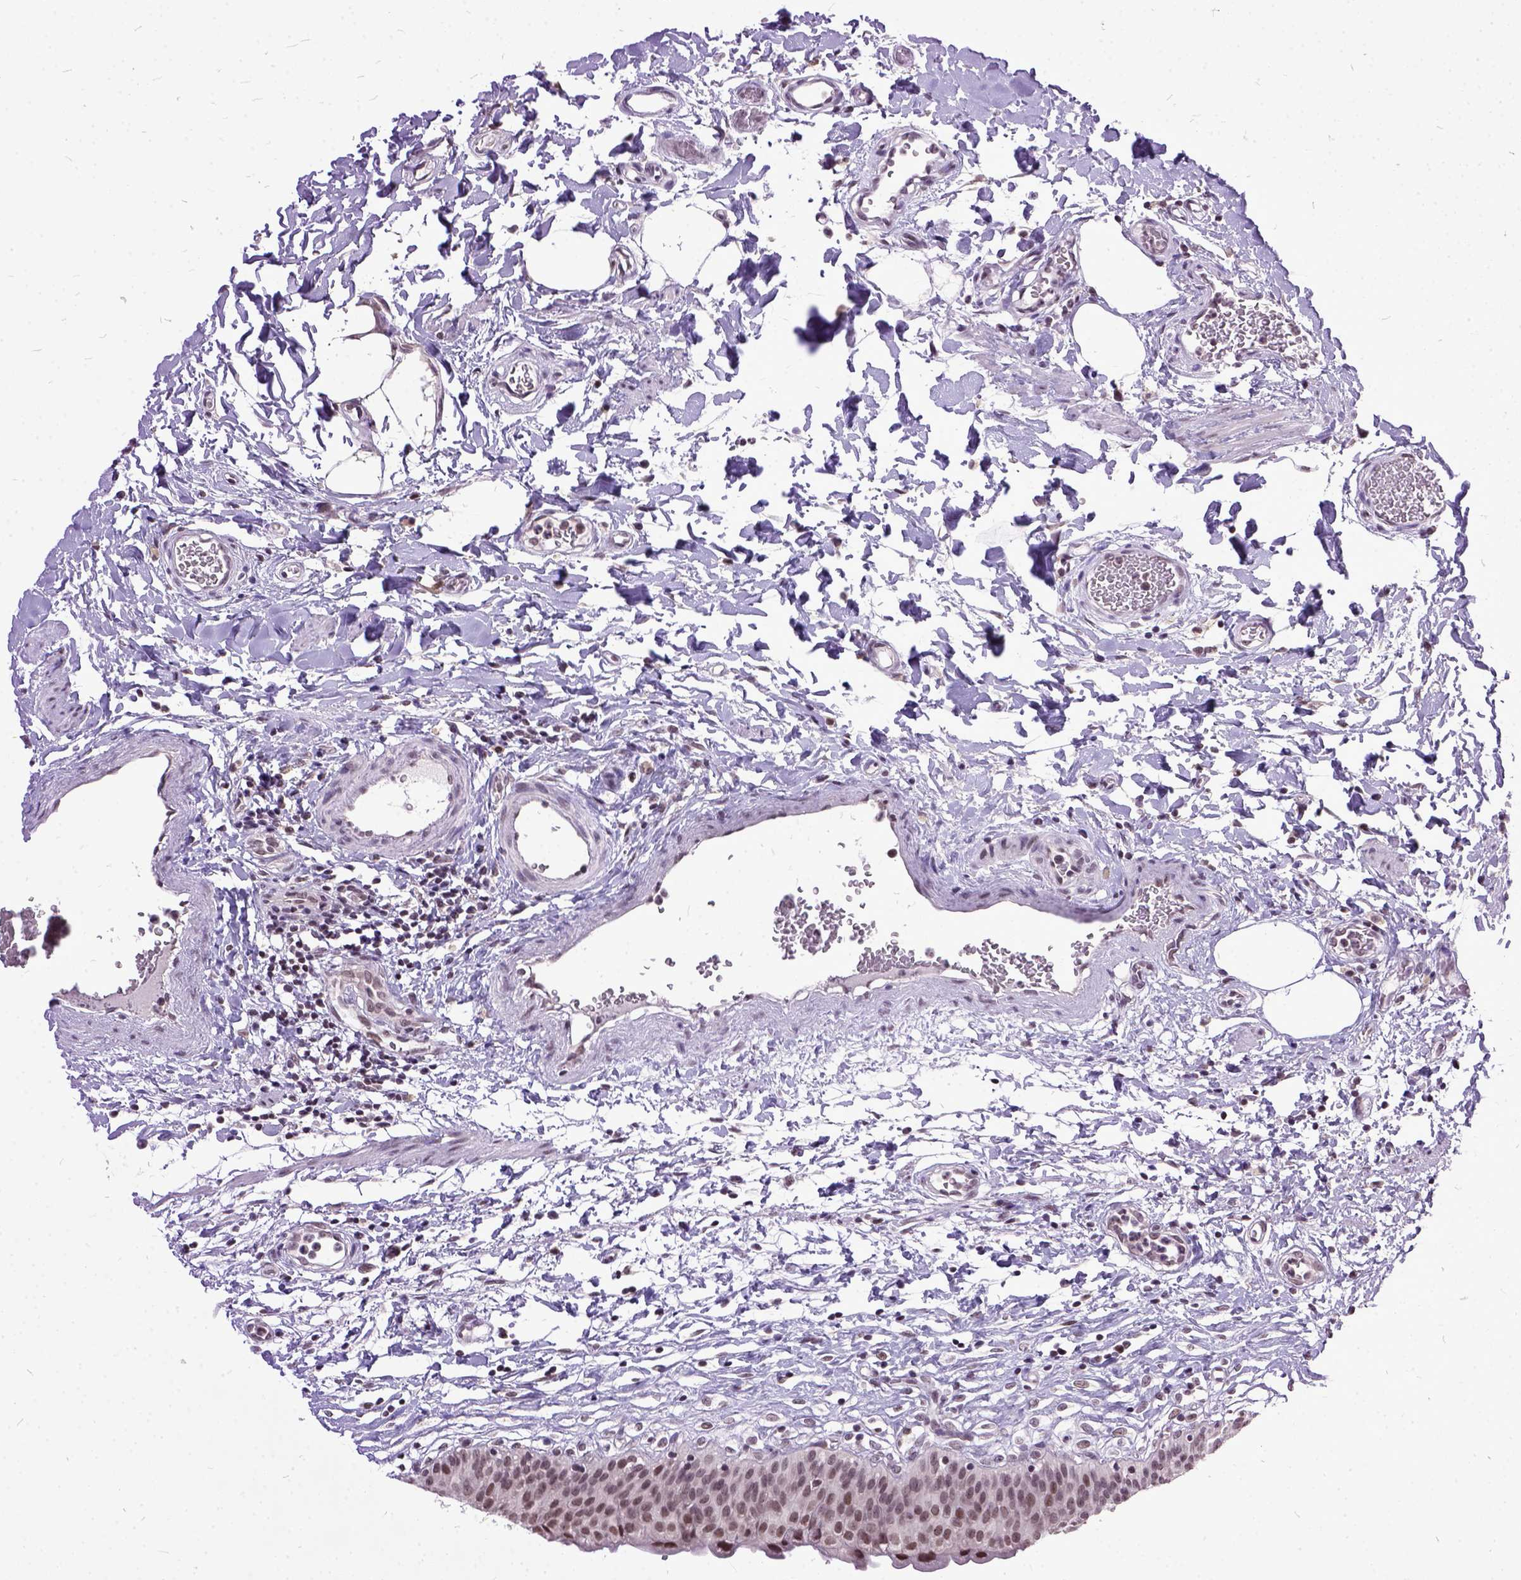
{"staining": {"intensity": "moderate", "quantity": ">75%", "location": "nuclear"}, "tissue": "urinary bladder", "cell_type": "Urothelial cells", "image_type": "normal", "snomed": [{"axis": "morphology", "description": "Normal tissue, NOS"}, {"axis": "topography", "description": "Urinary bladder"}], "caption": "IHC micrograph of benign urinary bladder: human urinary bladder stained using immunohistochemistry (IHC) shows medium levels of moderate protein expression localized specifically in the nuclear of urothelial cells, appearing as a nuclear brown color.", "gene": "ORC5", "patient": {"sex": "male", "age": 55}}